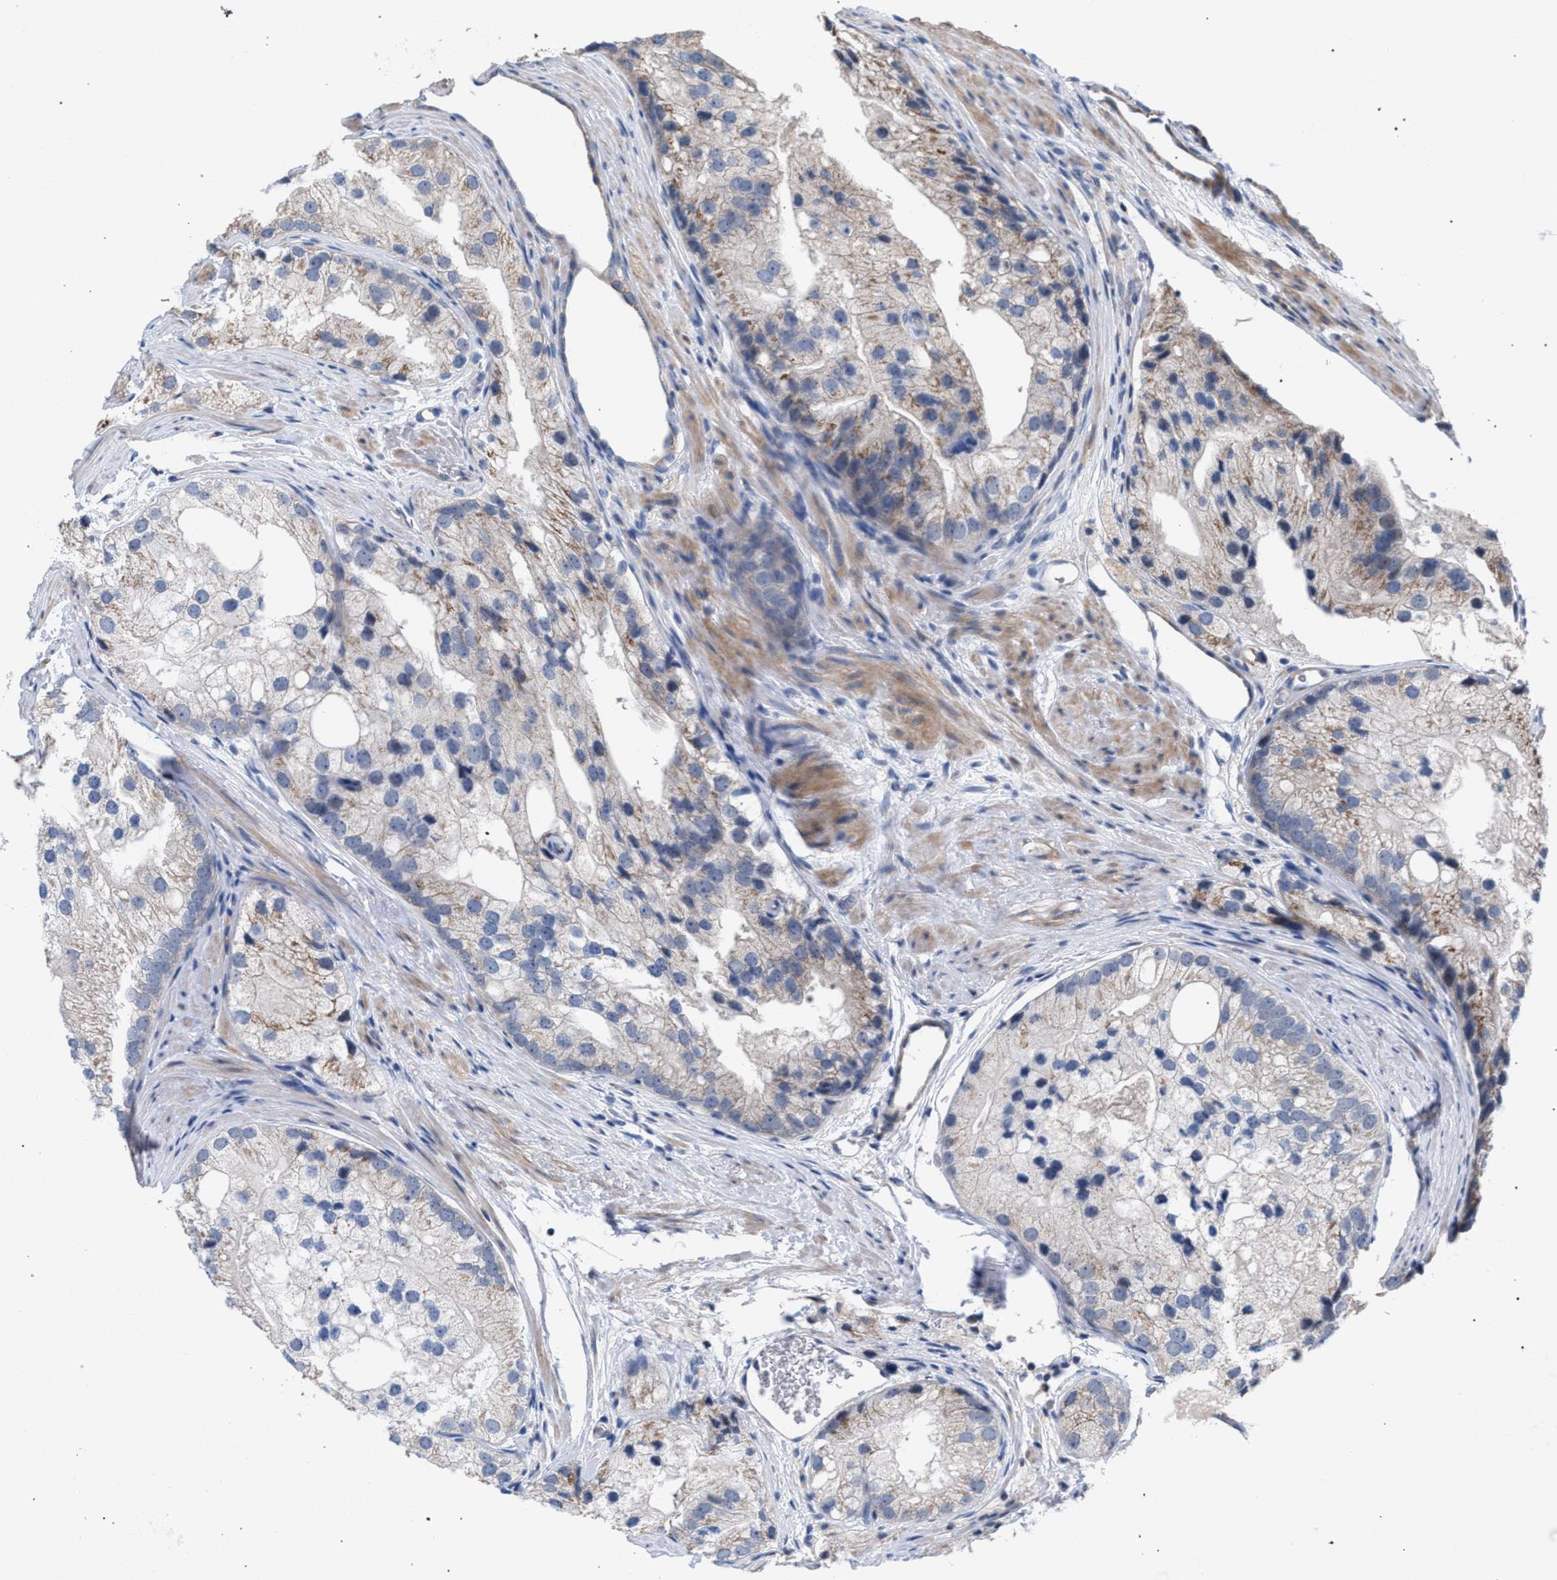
{"staining": {"intensity": "weak", "quantity": "25%-75%", "location": "cytoplasmic/membranous"}, "tissue": "prostate cancer", "cell_type": "Tumor cells", "image_type": "cancer", "snomed": [{"axis": "morphology", "description": "Adenocarcinoma, Low grade"}, {"axis": "topography", "description": "Prostate"}], "caption": "Tumor cells show weak cytoplasmic/membranous staining in approximately 25%-75% of cells in prostate adenocarcinoma (low-grade).", "gene": "RNF135", "patient": {"sex": "male", "age": 69}}